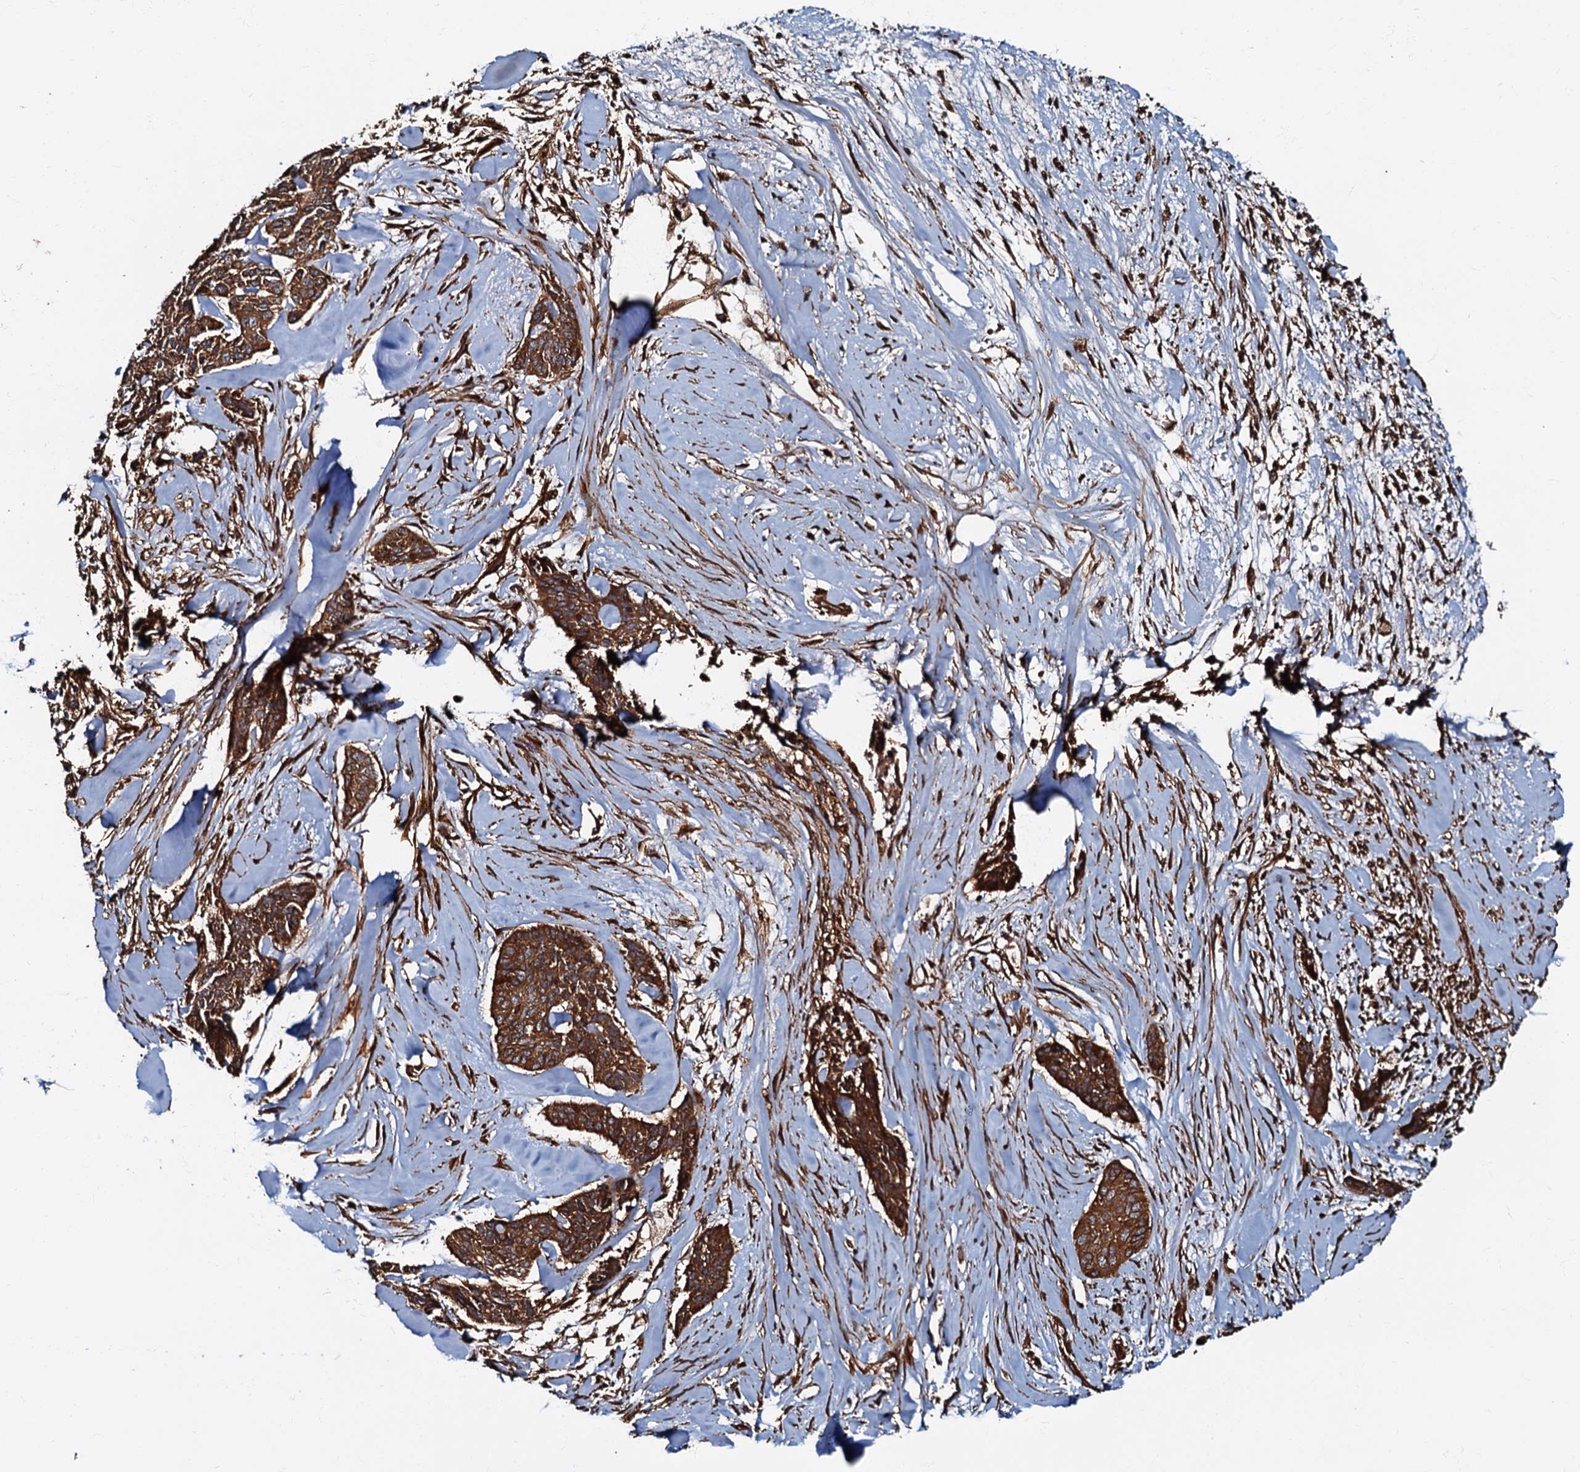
{"staining": {"intensity": "strong", "quantity": ">75%", "location": "cytoplasmic/membranous"}, "tissue": "skin cancer", "cell_type": "Tumor cells", "image_type": "cancer", "snomed": [{"axis": "morphology", "description": "Basal cell carcinoma"}, {"axis": "topography", "description": "Skin"}], "caption": "A brown stain labels strong cytoplasmic/membranous expression of a protein in human skin basal cell carcinoma tumor cells.", "gene": "BLOC1S6", "patient": {"sex": "female", "age": 64}}